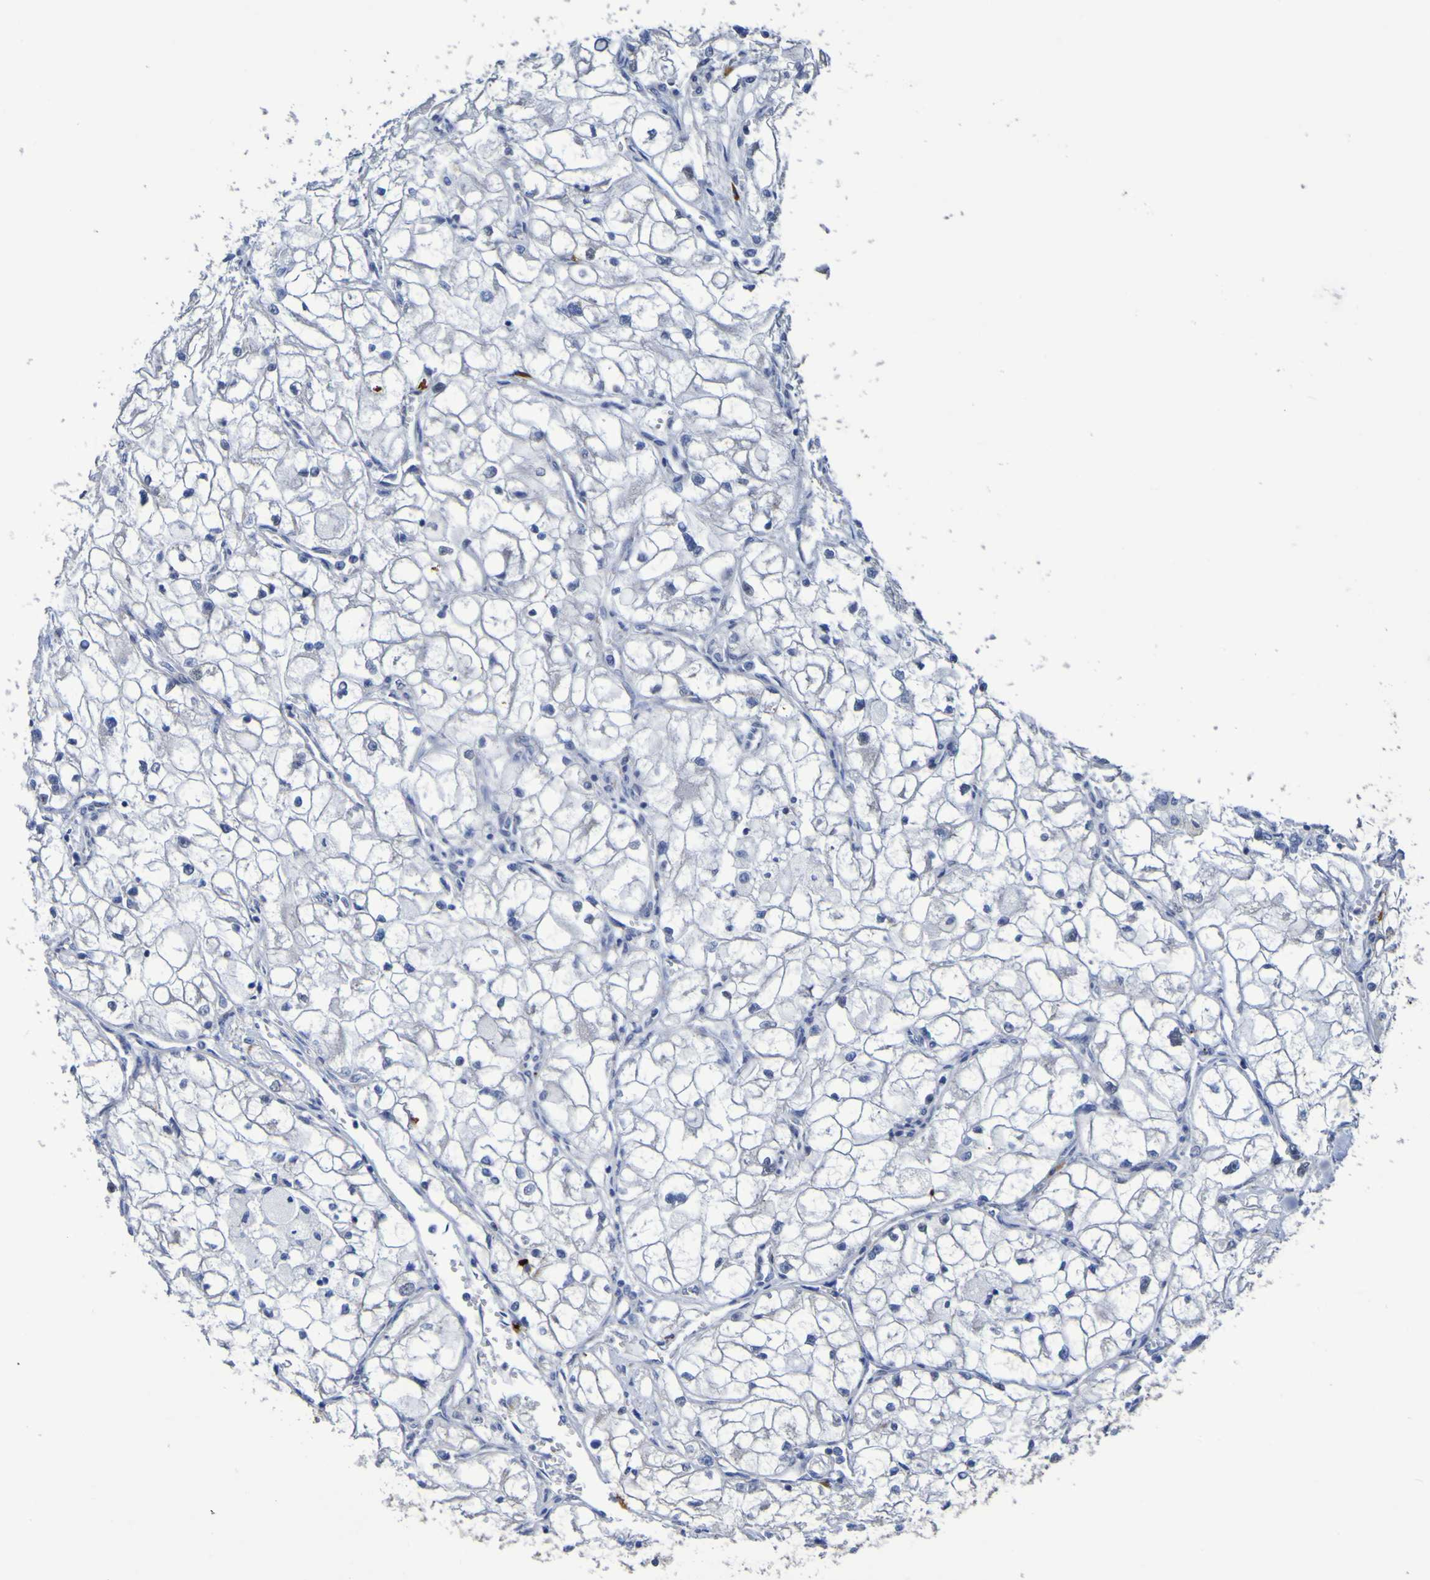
{"staining": {"intensity": "negative", "quantity": "none", "location": "none"}, "tissue": "renal cancer", "cell_type": "Tumor cells", "image_type": "cancer", "snomed": [{"axis": "morphology", "description": "Adenocarcinoma, NOS"}, {"axis": "topography", "description": "Kidney"}], "caption": "Renal cancer was stained to show a protein in brown. There is no significant staining in tumor cells. The staining was performed using DAB to visualize the protein expression in brown, while the nuclei were stained in blue with hematoxylin (Magnification: 20x).", "gene": "C11orf24", "patient": {"sex": "female", "age": 70}}